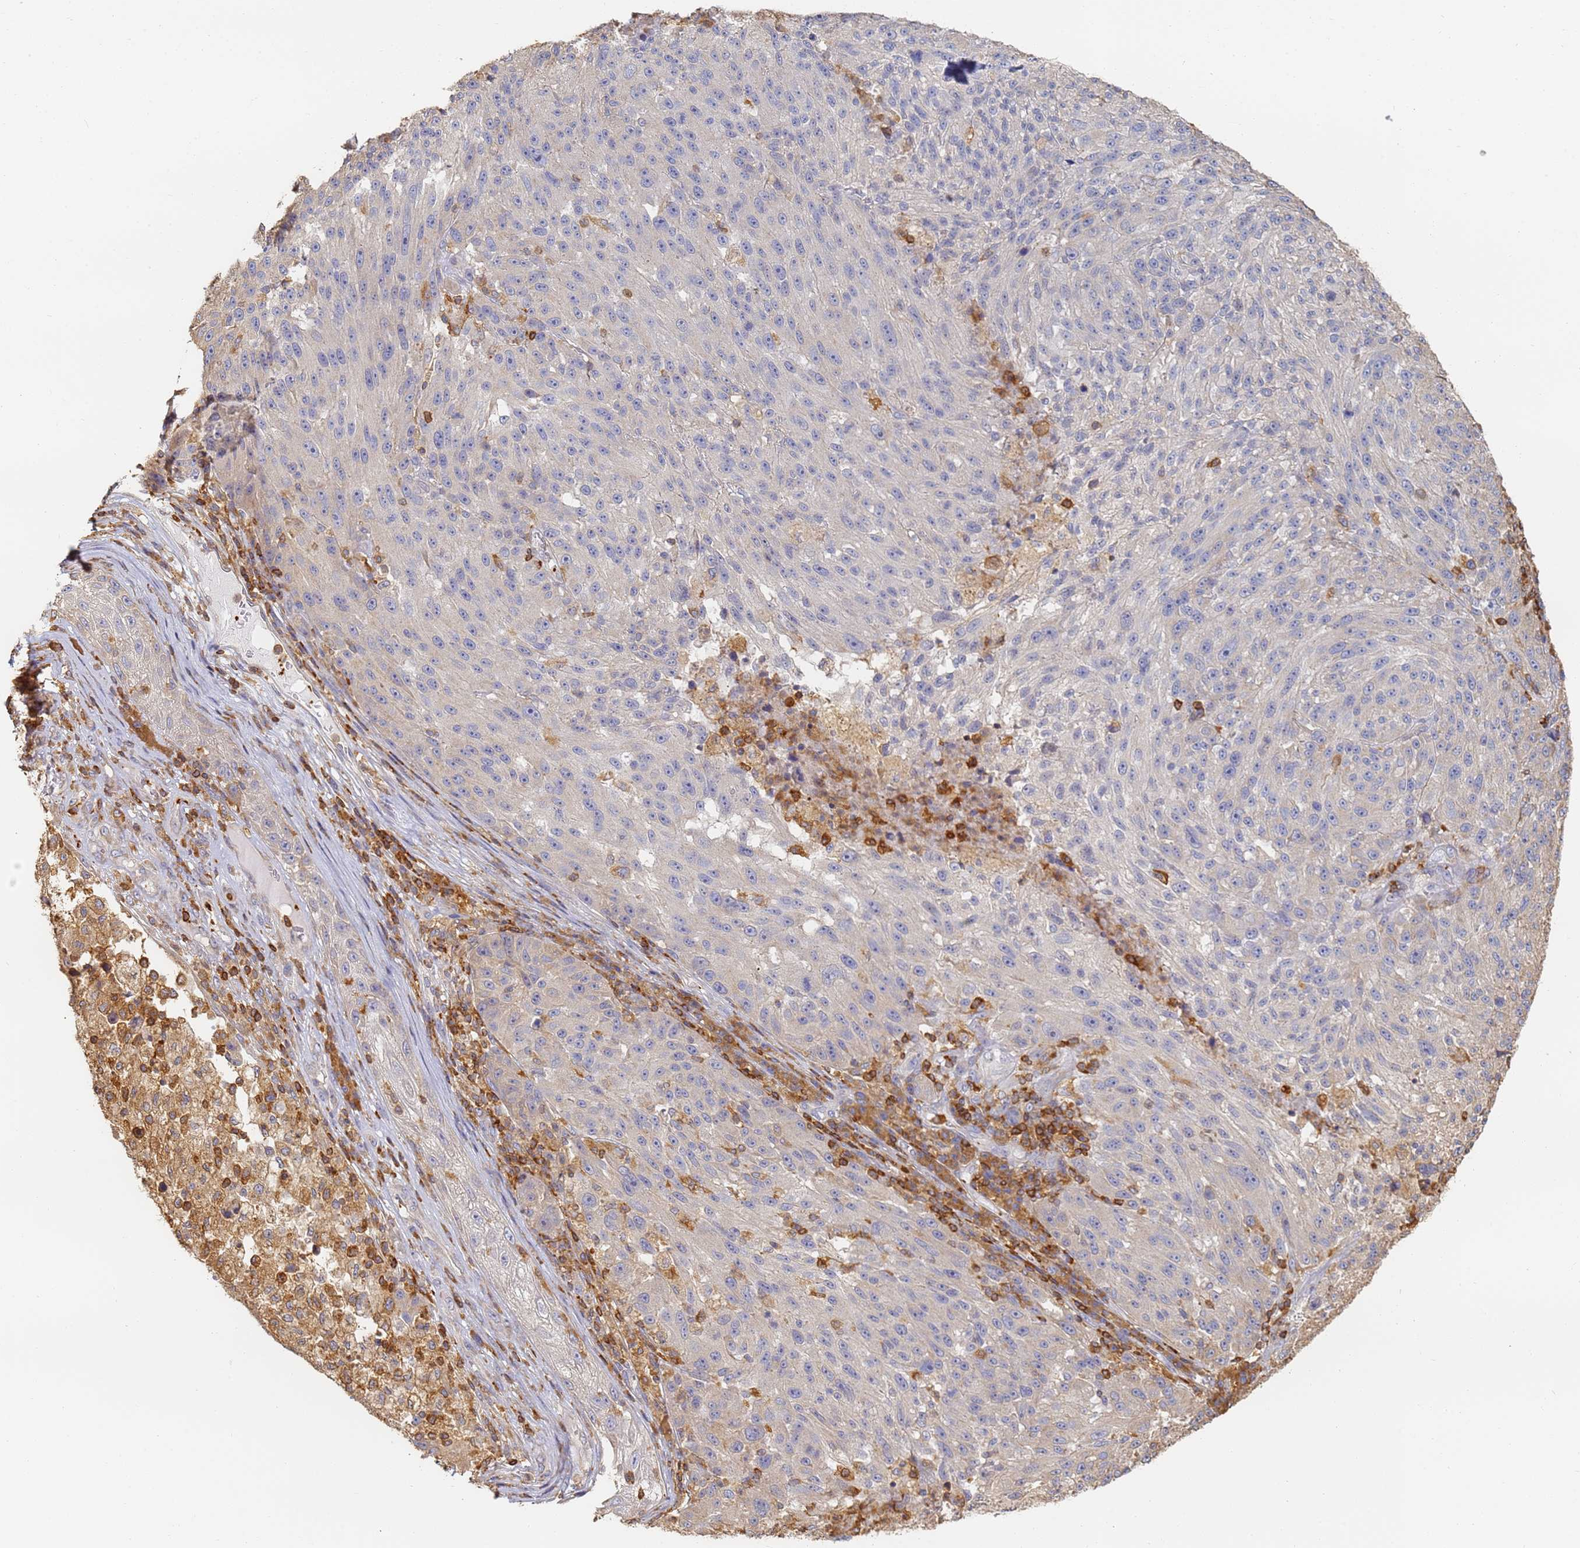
{"staining": {"intensity": "negative", "quantity": "none", "location": "none"}, "tissue": "melanoma", "cell_type": "Tumor cells", "image_type": "cancer", "snomed": [{"axis": "morphology", "description": "Malignant melanoma, NOS"}, {"axis": "topography", "description": "Skin"}], "caption": "DAB immunohistochemical staining of human melanoma shows no significant expression in tumor cells.", "gene": "BIN2", "patient": {"sex": "male", "age": 53}}